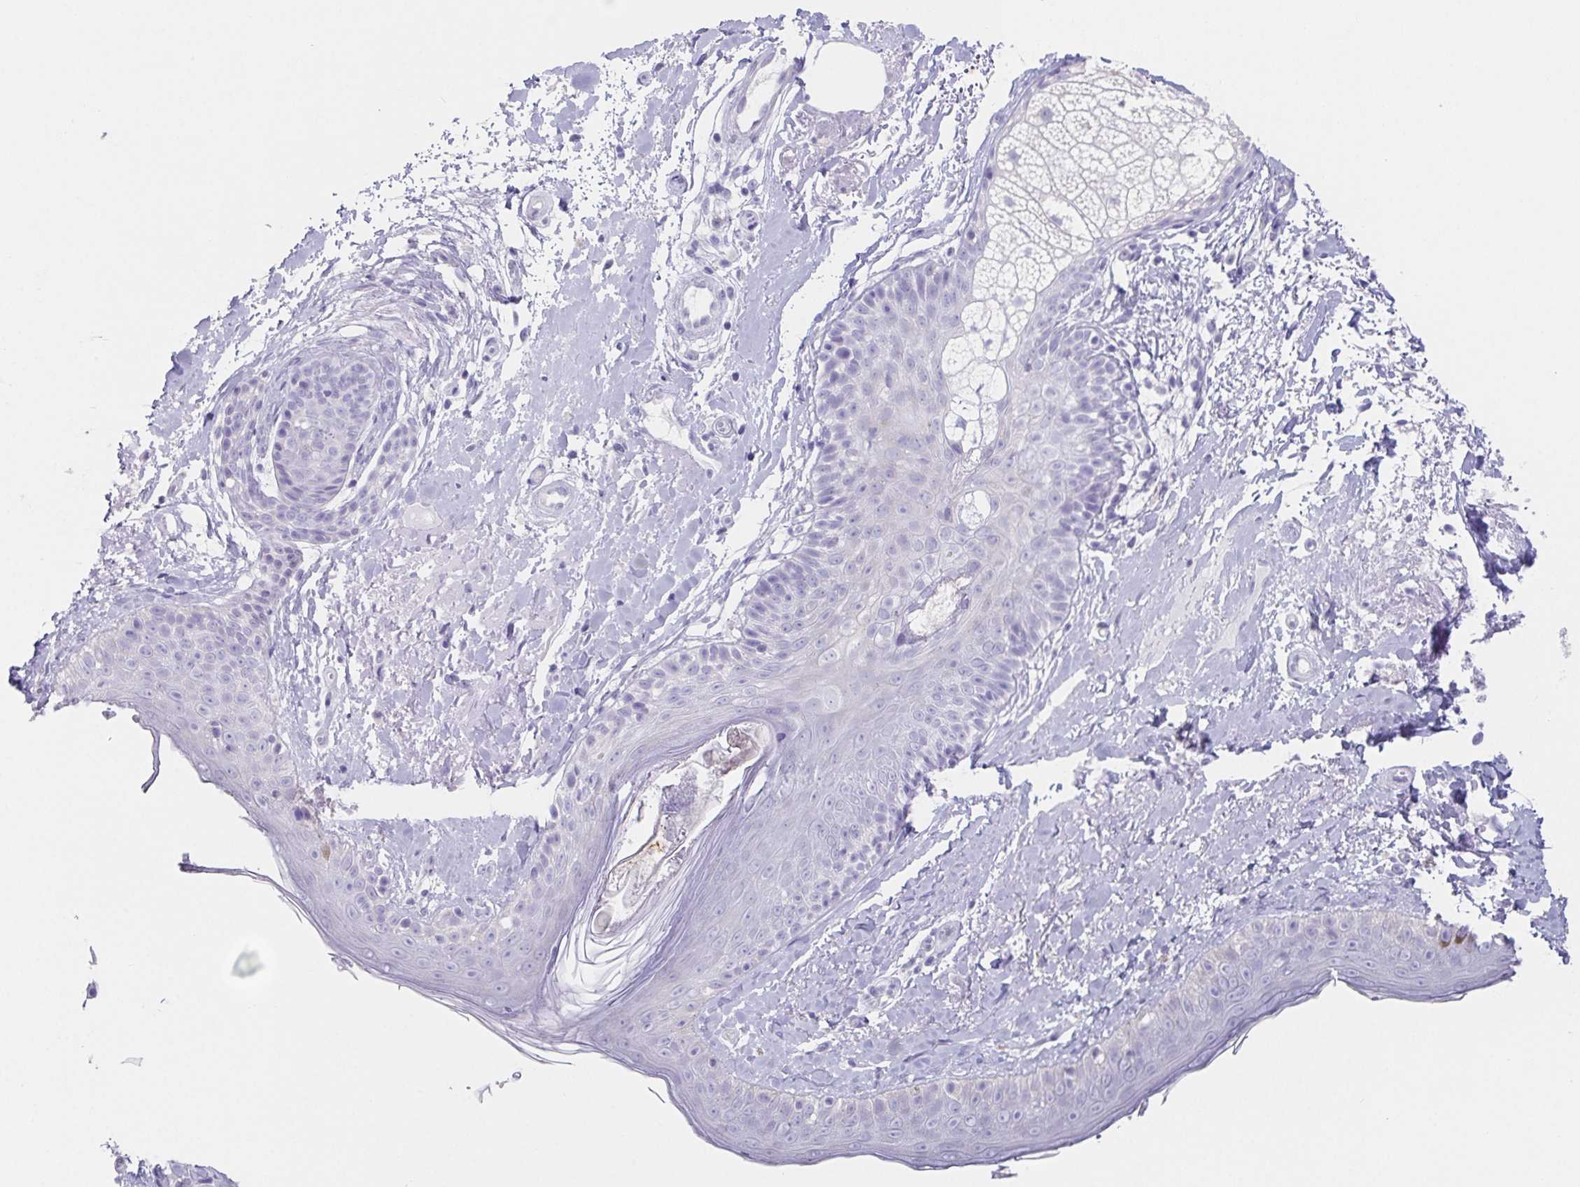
{"staining": {"intensity": "negative", "quantity": "none", "location": "none"}, "tissue": "skin", "cell_type": "Fibroblasts", "image_type": "normal", "snomed": [{"axis": "morphology", "description": "Normal tissue, NOS"}, {"axis": "topography", "description": "Skin"}], "caption": "The immunohistochemistry photomicrograph has no significant positivity in fibroblasts of skin.", "gene": "HDGFL1", "patient": {"sex": "male", "age": 73}}